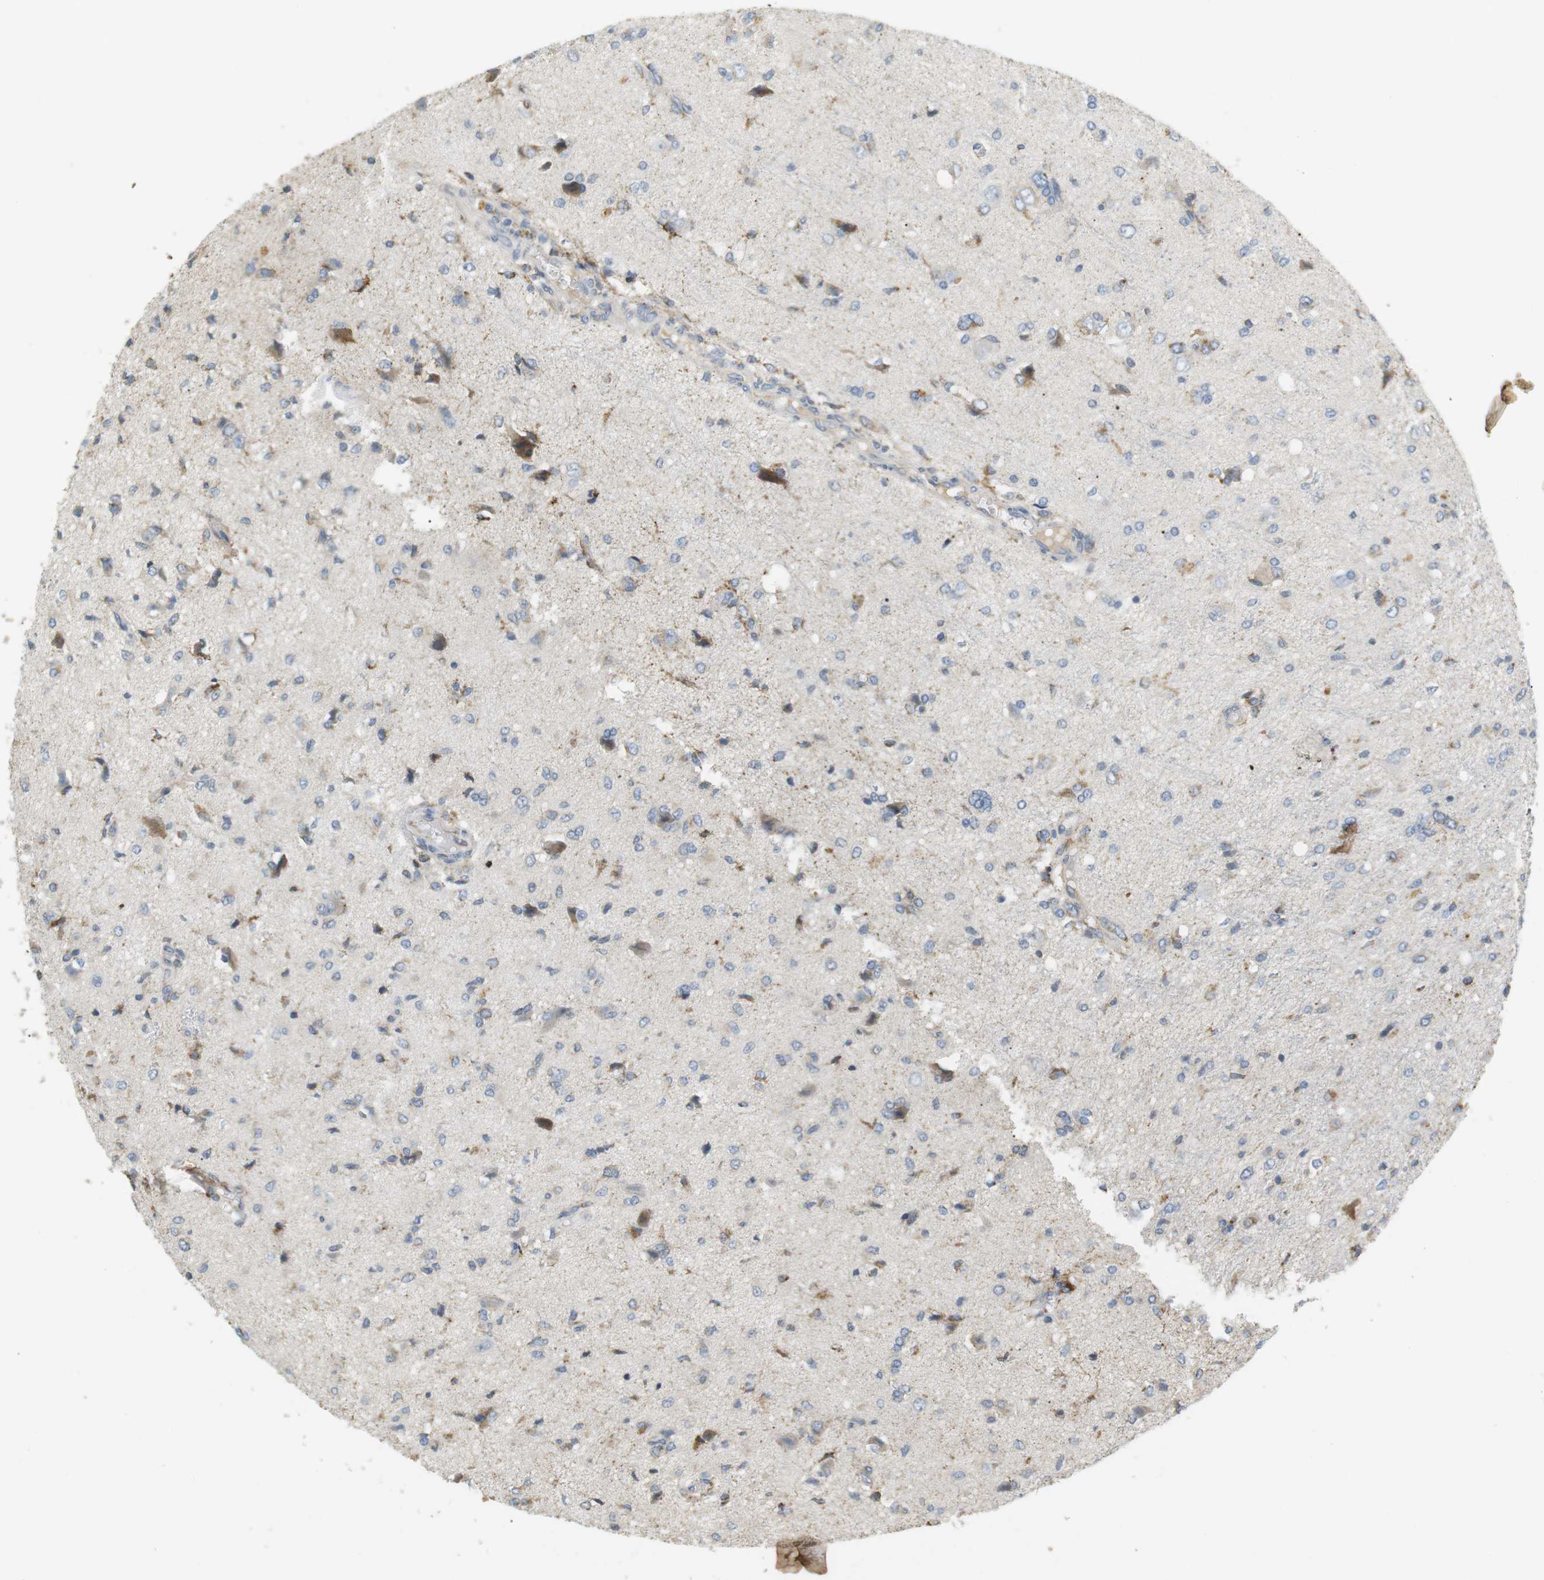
{"staining": {"intensity": "moderate", "quantity": "25%-75%", "location": "cytoplasmic/membranous"}, "tissue": "glioma", "cell_type": "Tumor cells", "image_type": "cancer", "snomed": [{"axis": "morphology", "description": "Glioma, malignant, High grade"}, {"axis": "topography", "description": "Brain"}], "caption": "A photomicrograph showing moderate cytoplasmic/membranous positivity in approximately 25%-75% of tumor cells in malignant glioma (high-grade), as visualized by brown immunohistochemical staining.", "gene": "CD300E", "patient": {"sex": "female", "age": 59}}